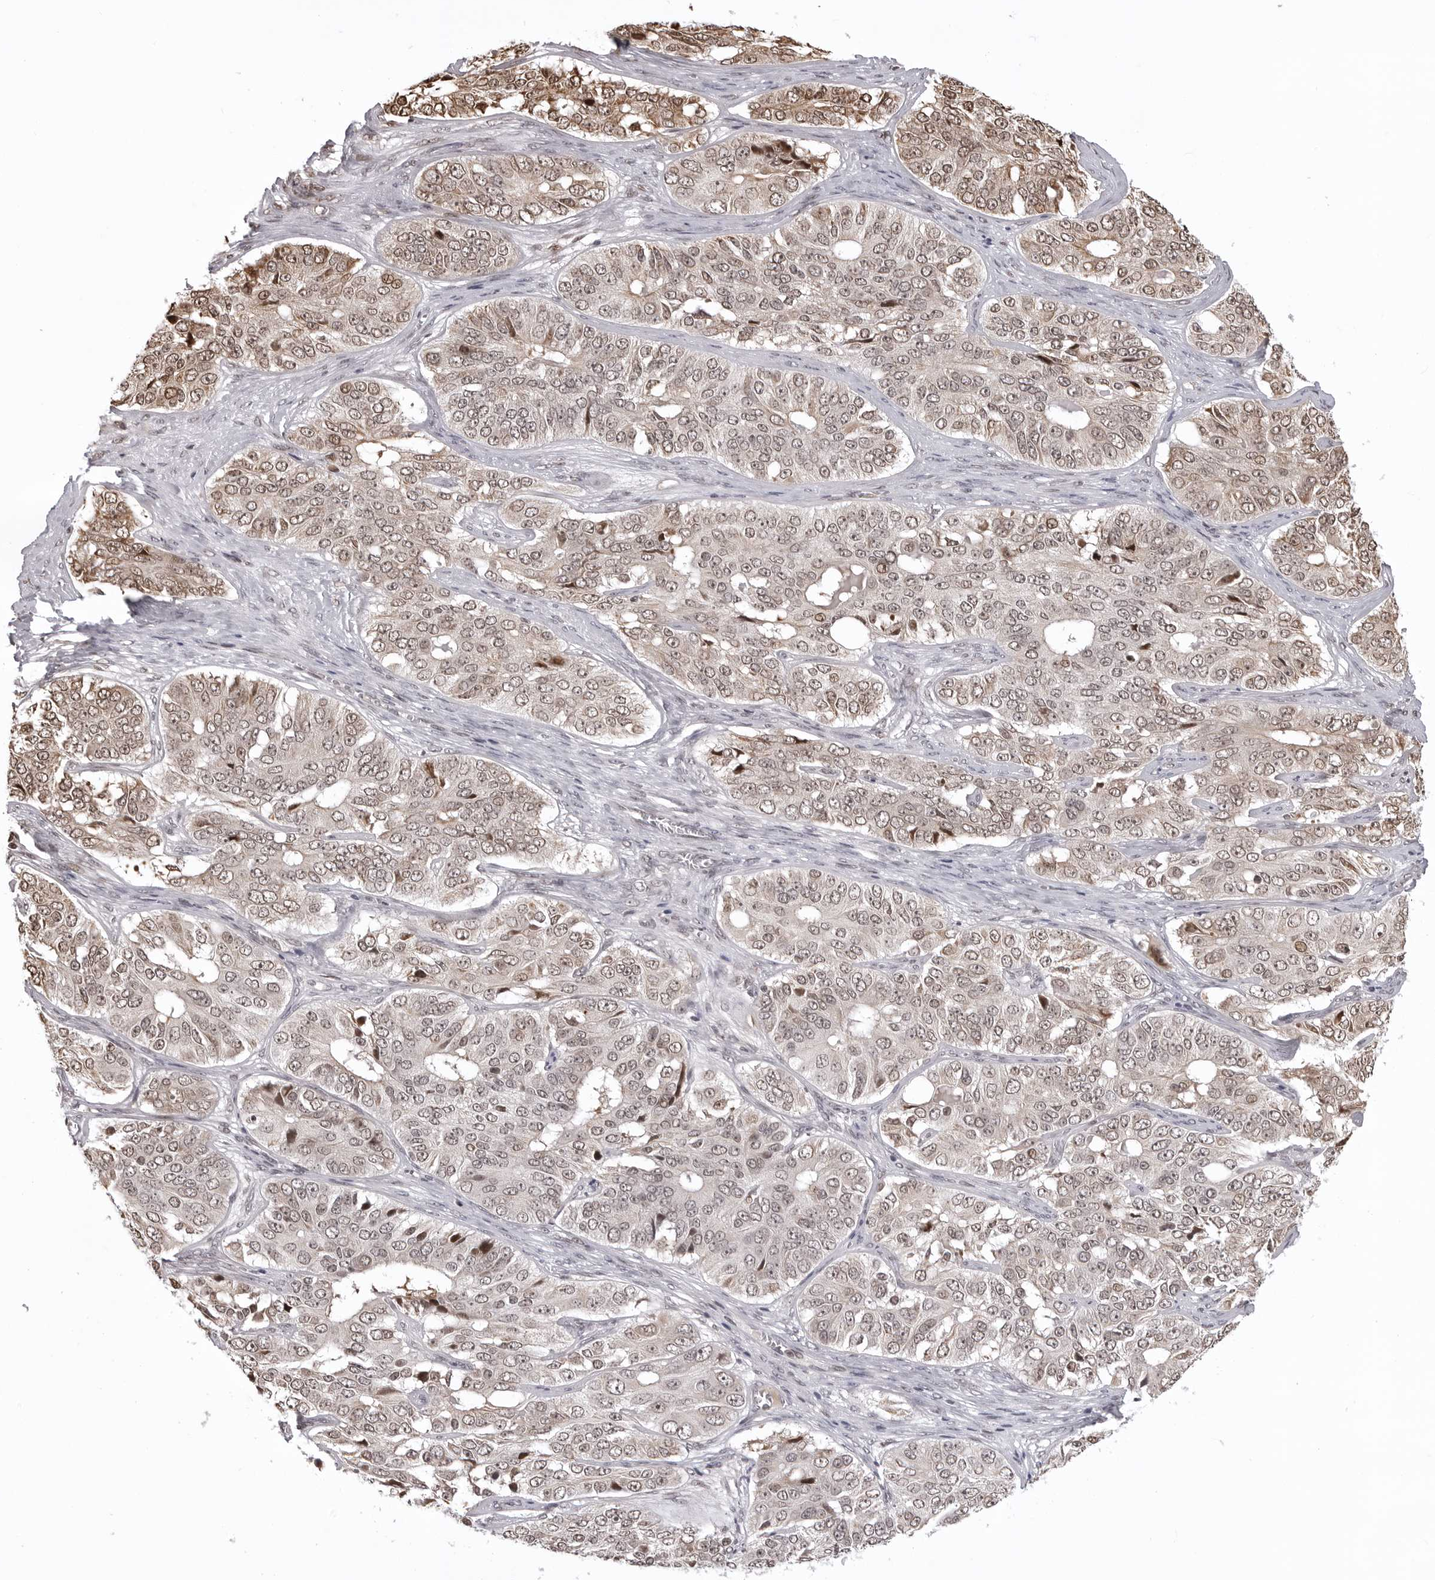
{"staining": {"intensity": "weak", "quantity": ">75%", "location": "cytoplasmic/membranous,nuclear"}, "tissue": "ovarian cancer", "cell_type": "Tumor cells", "image_type": "cancer", "snomed": [{"axis": "morphology", "description": "Carcinoma, endometroid"}, {"axis": "topography", "description": "Ovary"}], "caption": "Protein positivity by IHC reveals weak cytoplasmic/membranous and nuclear positivity in about >75% of tumor cells in endometroid carcinoma (ovarian).", "gene": "PHF3", "patient": {"sex": "female", "age": 51}}